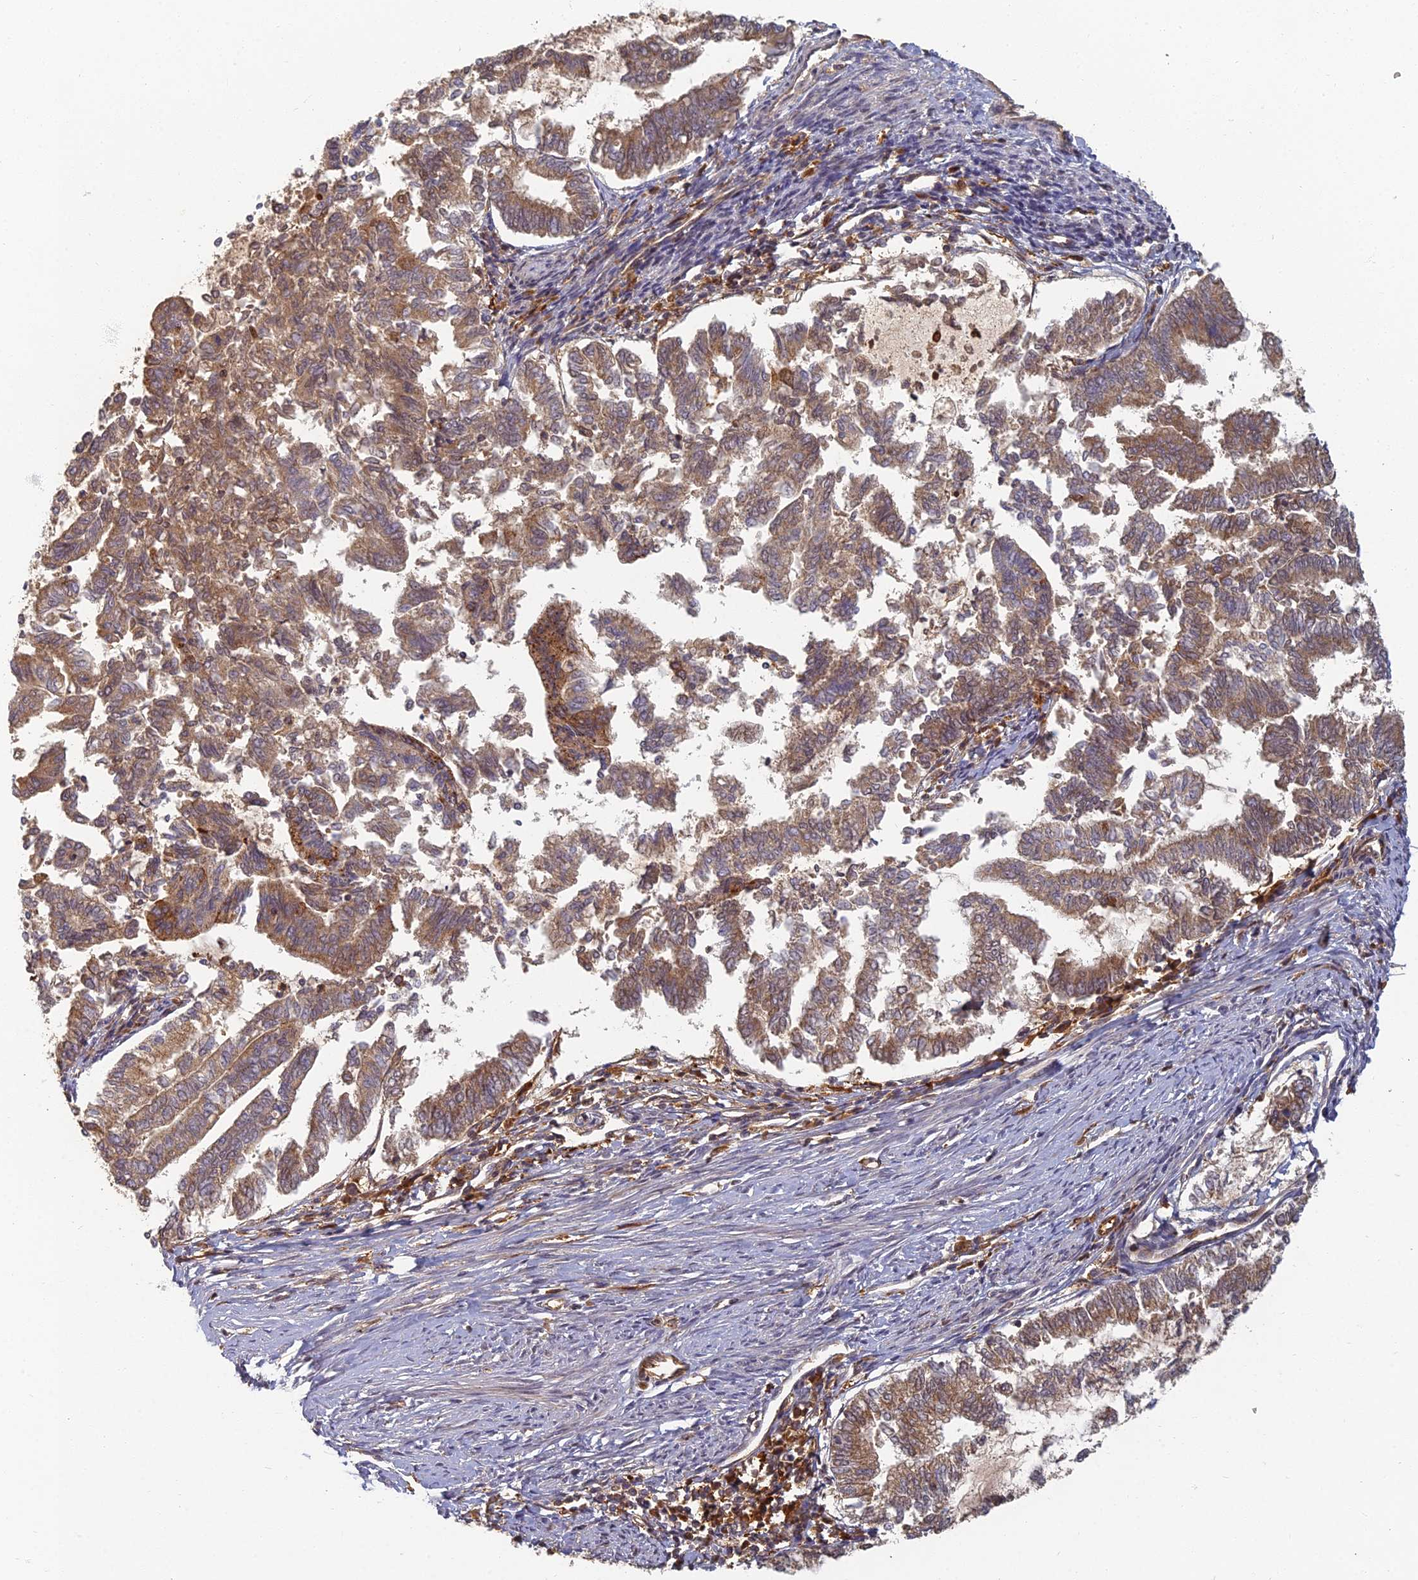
{"staining": {"intensity": "moderate", "quantity": ">75%", "location": "cytoplasmic/membranous"}, "tissue": "endometrial cancer", "cell_type": "Tumor cells", "image_type": "cancer", "snomed": [{"axis": "morphology", "description": "Adenocarcinoma, NOS"}, {"axis": "topography", "description": "Endometrium"}], "caption": "Immunohistochemical staining of human endometrial adenocarcinoma displays medium levels of moderate cytoplasmic/membranous positivity in about >75% of tumor cells. (DAB IHC, brown staining for protein, blue staining for nuclei).", "gene": "INO80D", "patient": {"sex": "female", "age": 79}}